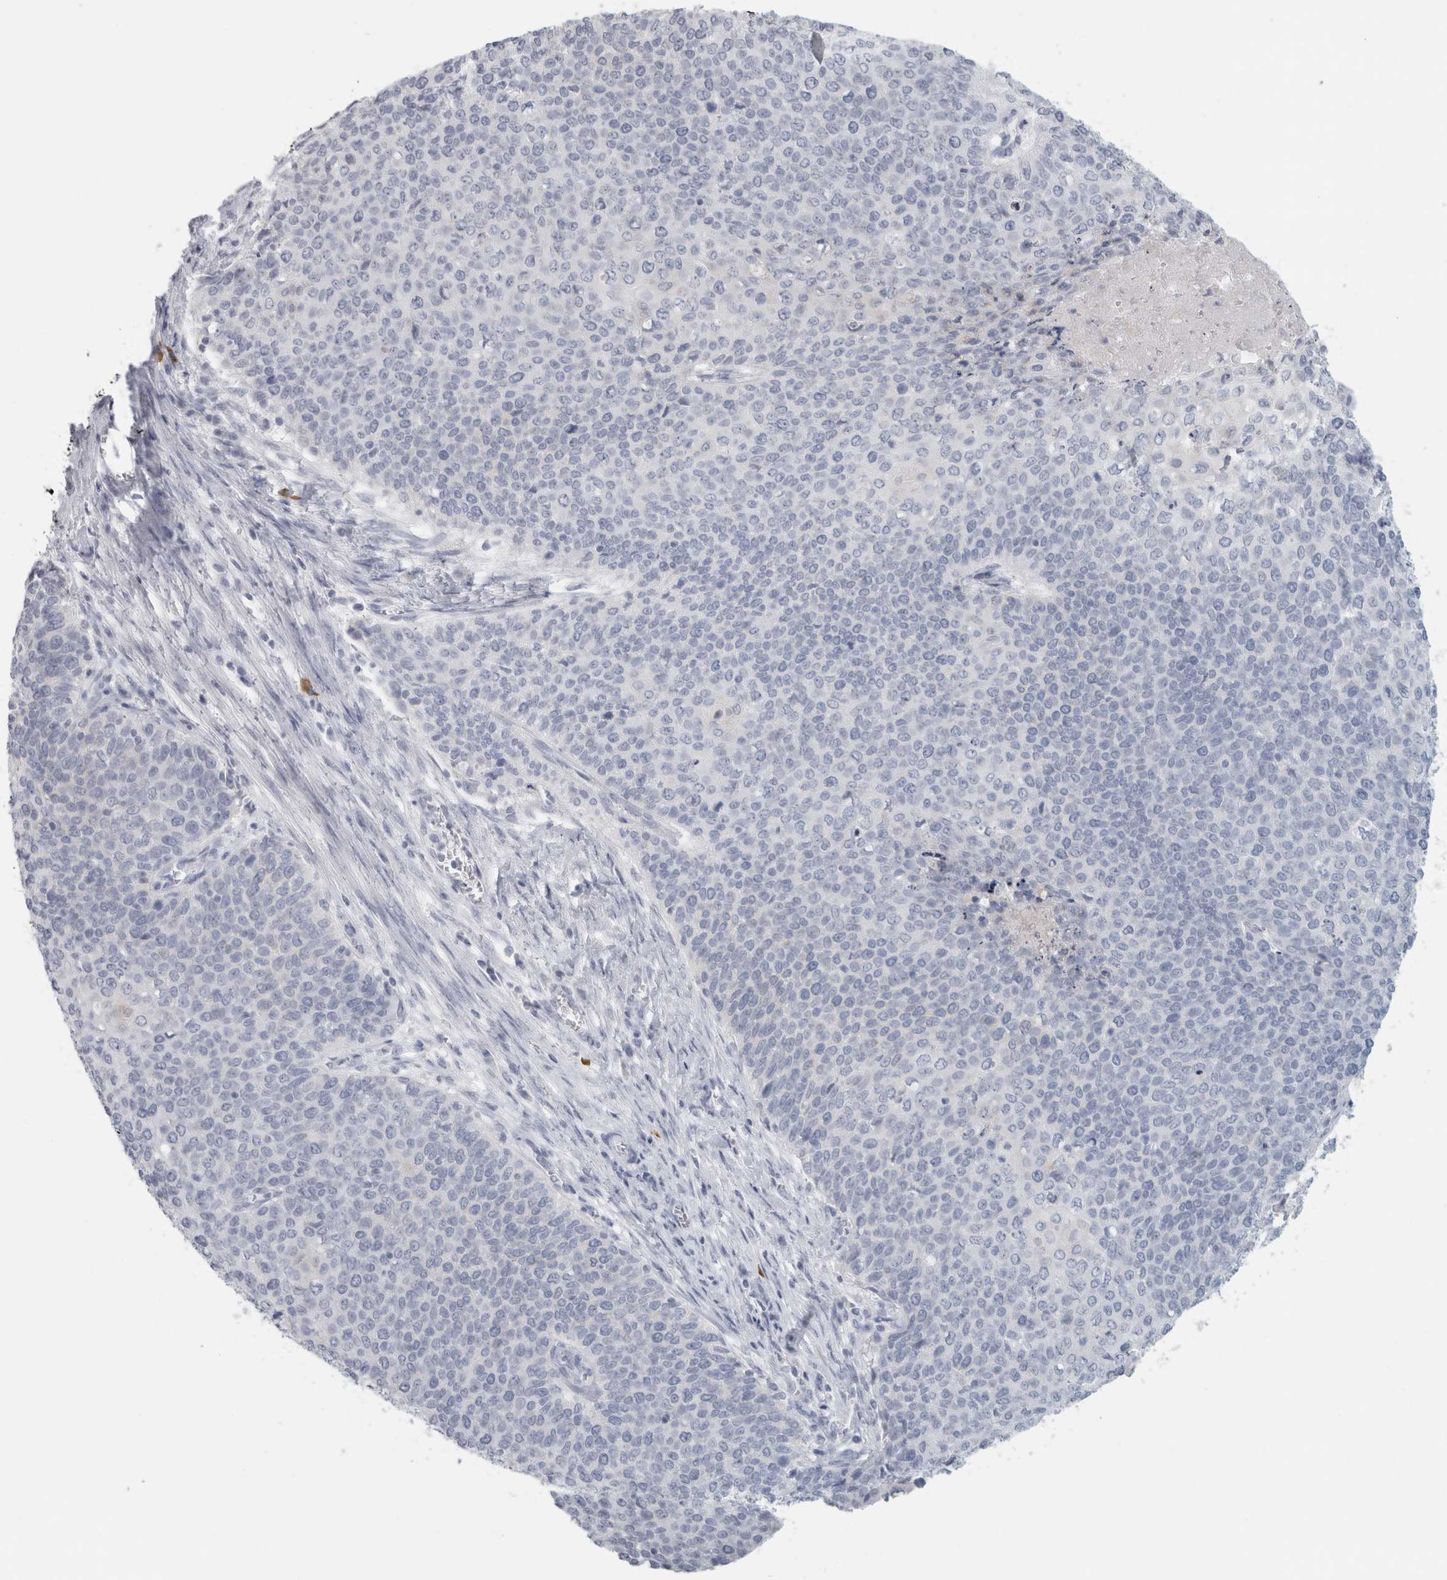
{"staining": {"intensity": "negative", "quantity": "none", "location": "none"}, "tissue": "cervical cancer", "cell_type": "Tumor cells", "image_type": "cancer", "snomed": [{"axis": "morphology", "description": "Squamous cell carcinoma, NOS"}, {"axis": "topography", "description": "Cervix"}], "caption": "The photomicrograph displays no staining of tumor cells in cervical cancer (squamous cell carcinoma).", "gene": "SLC28A3", "patient": {"sex": "female", "age": 39}}